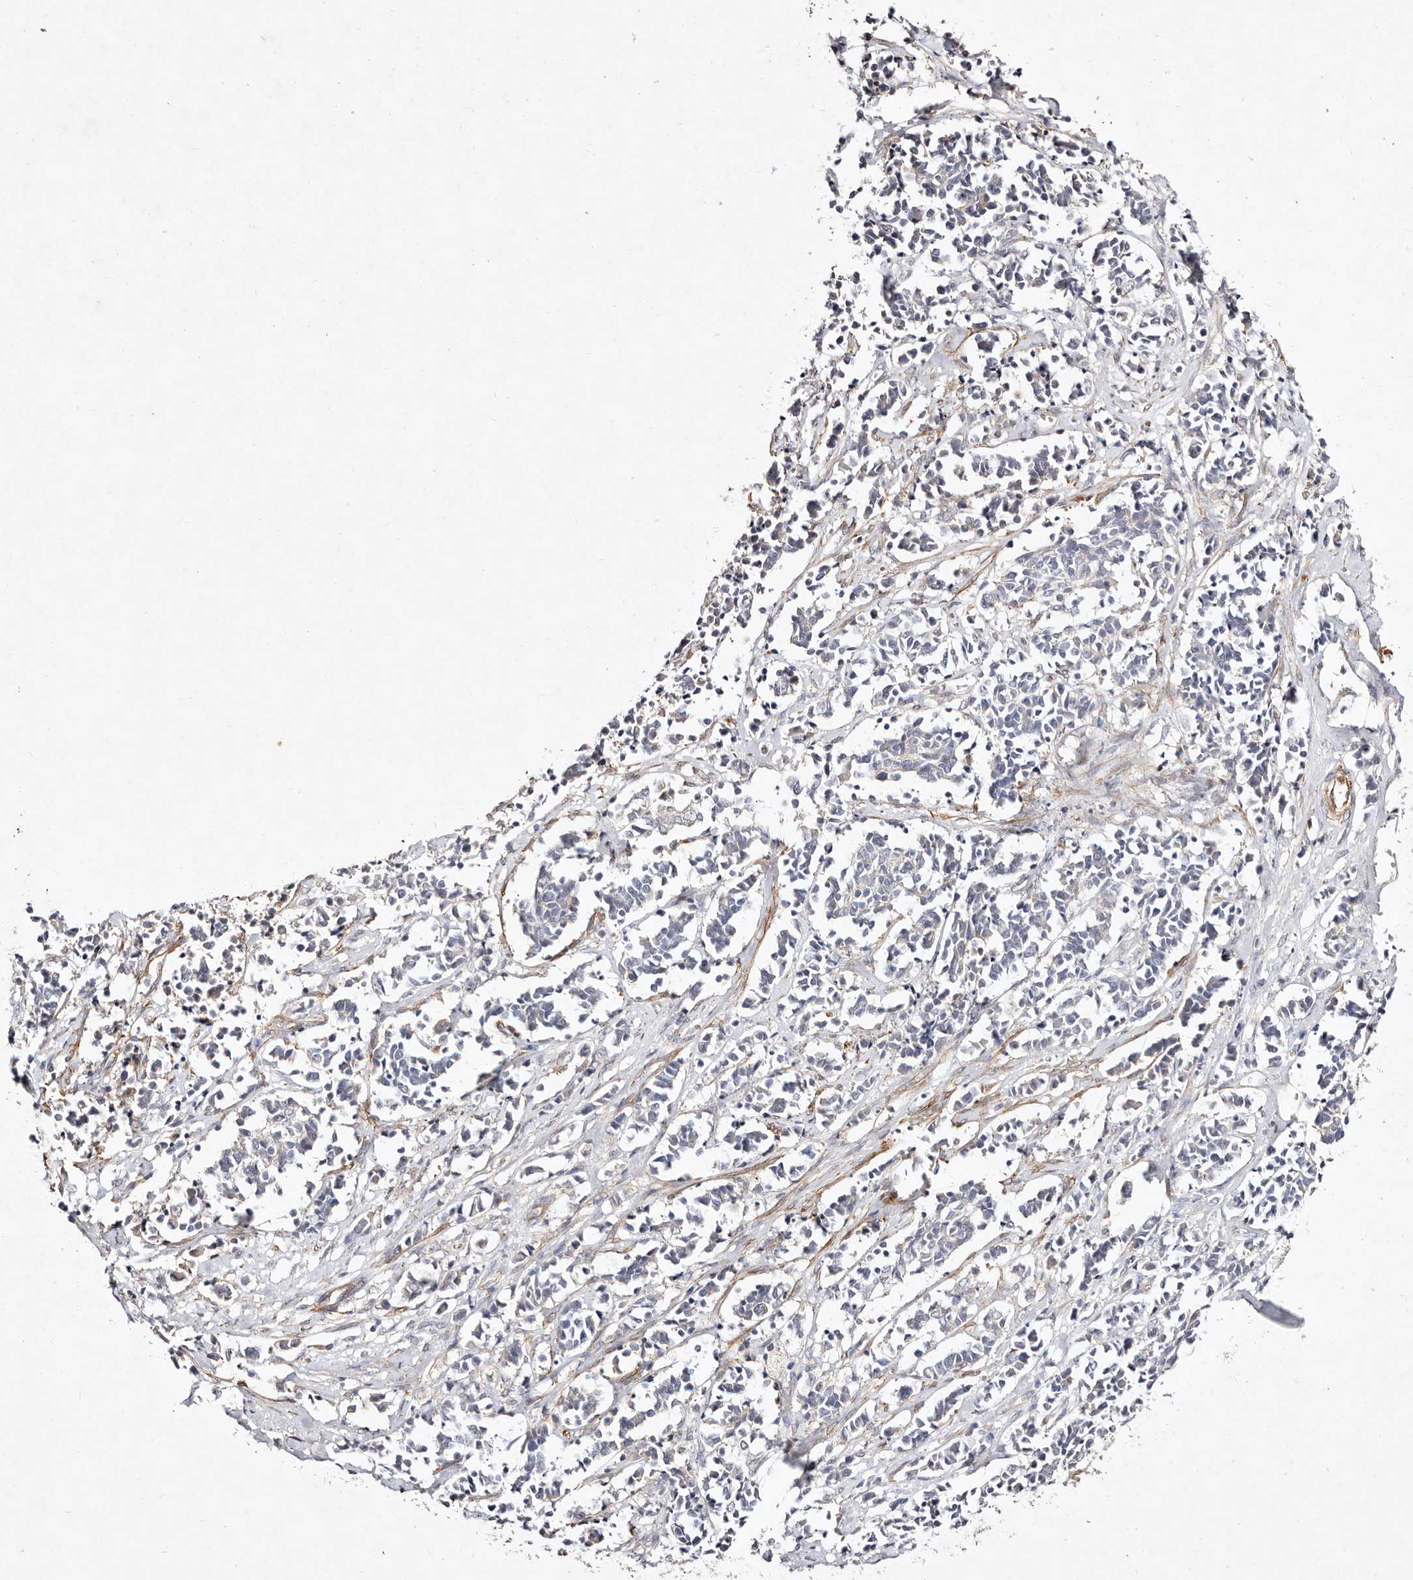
{"staining": {"intensity": "negative", "quantity": "none", "location": "none"}, "tissue": "cervical cancer", "cell_type": "Tumor cells", "image_type": "cancer", "snomed": [{"axis": "morphology", "description": "Normal tissue, NOS"}, {"axis": "morphology", "description": "Squamous cell carcinoma, NOS"}, {"axis": "topography", "description": "Cervix"}], "caption": "The image reveals no significant expression in tumor cells of cervical cancer (squamous cell carcinoma).", "gene": "MTMR11", "patient": {"sex": "female", "age": 35}}